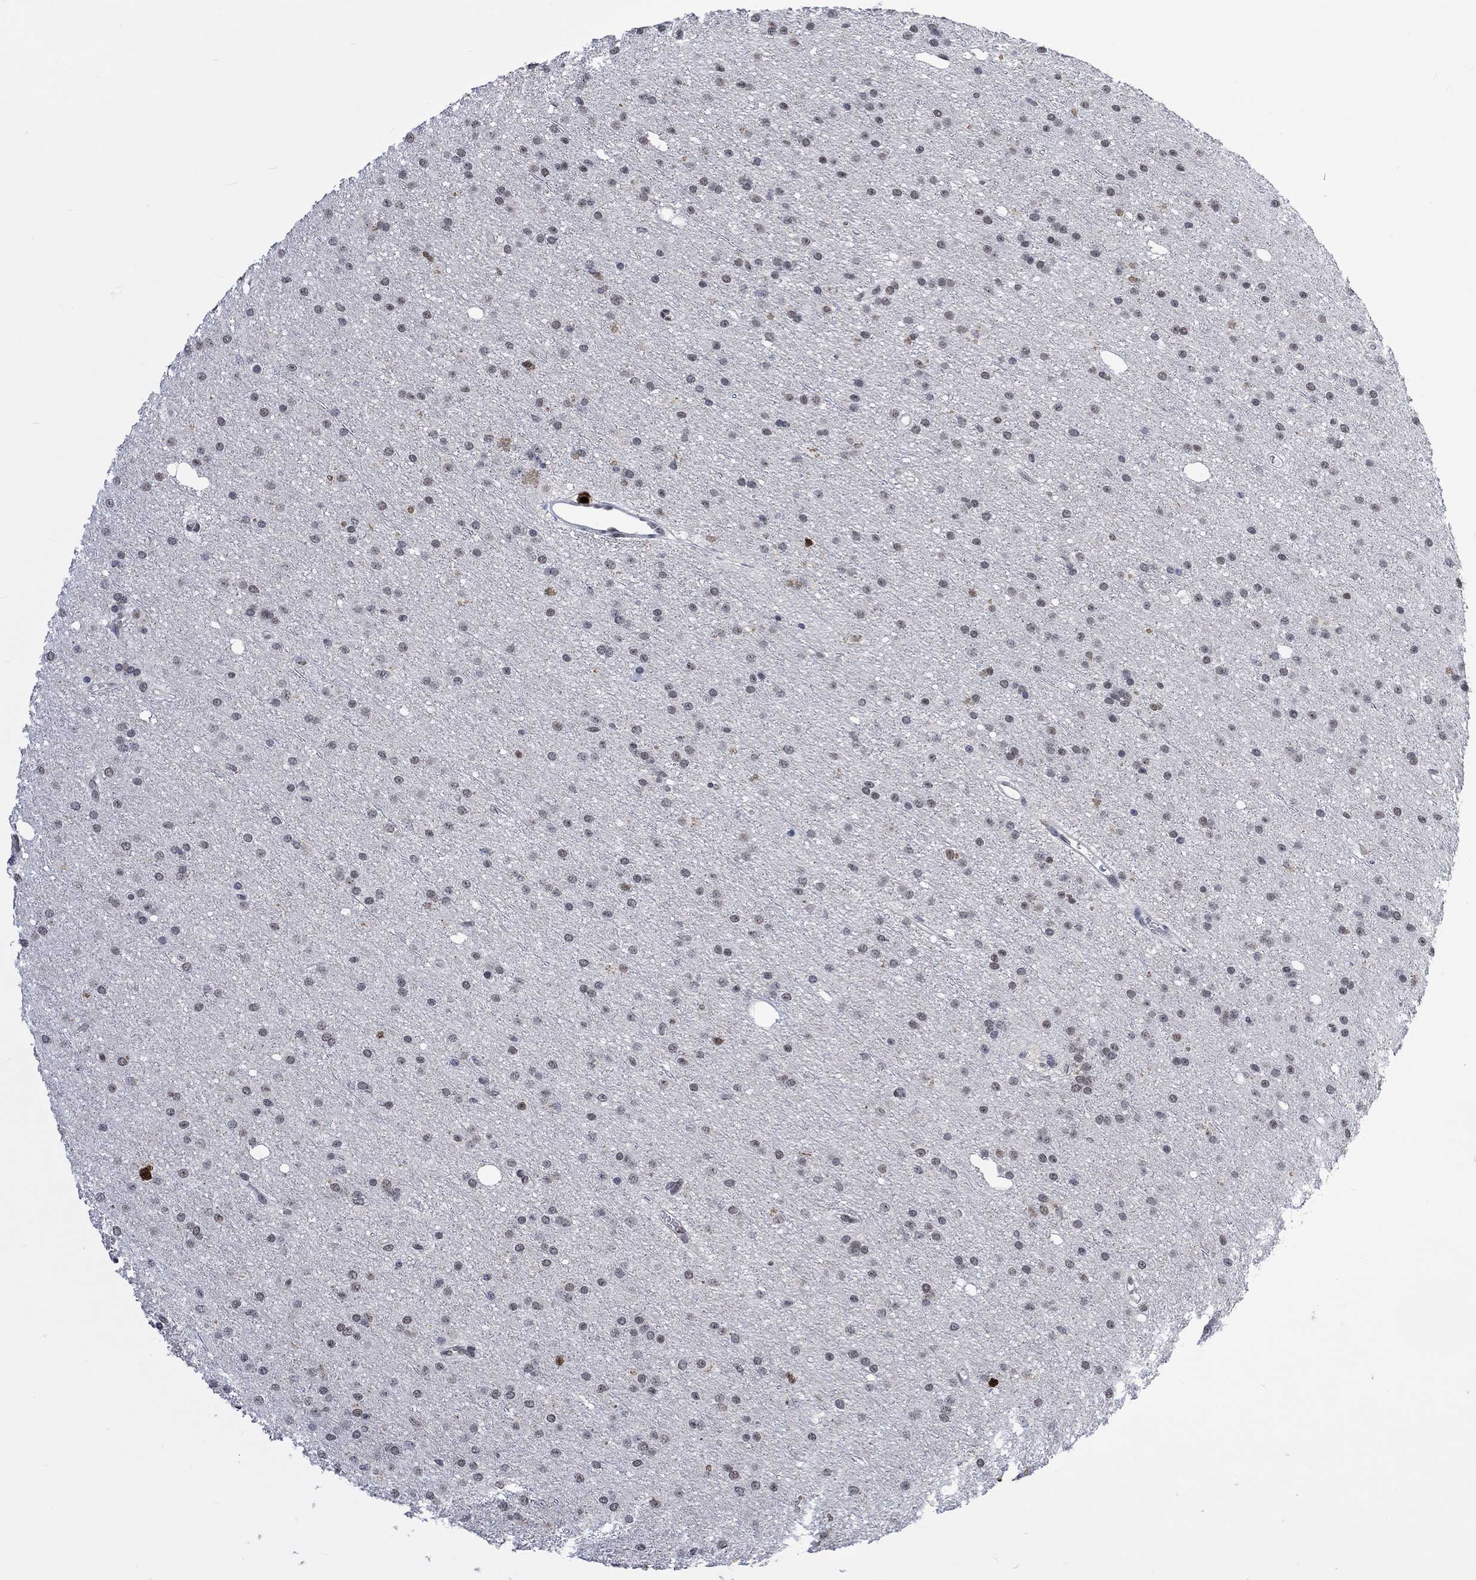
{"staining": {"intensity": "moderate", "quantity": "<25%", "location": "nuclear"}, "tissue": "glioma", "cell_type": "Tumor cells", "image_type": "cancer", "snomed": [{"axis": "morphology", "description": "Glioma, malignant, Low grade"}, {"axis": "topography", "description": "Brain"}], "caption": "A micrograph of human glioma stained for a protein exhibits moderate nuclear brown staining in tumor cells. (DAB (3,3'-diaminobenzidine) IHC with brightfield microscopy, high magnification).", "gene": "RAD54L2", "patient": {"sex": "male", "age": 27}}